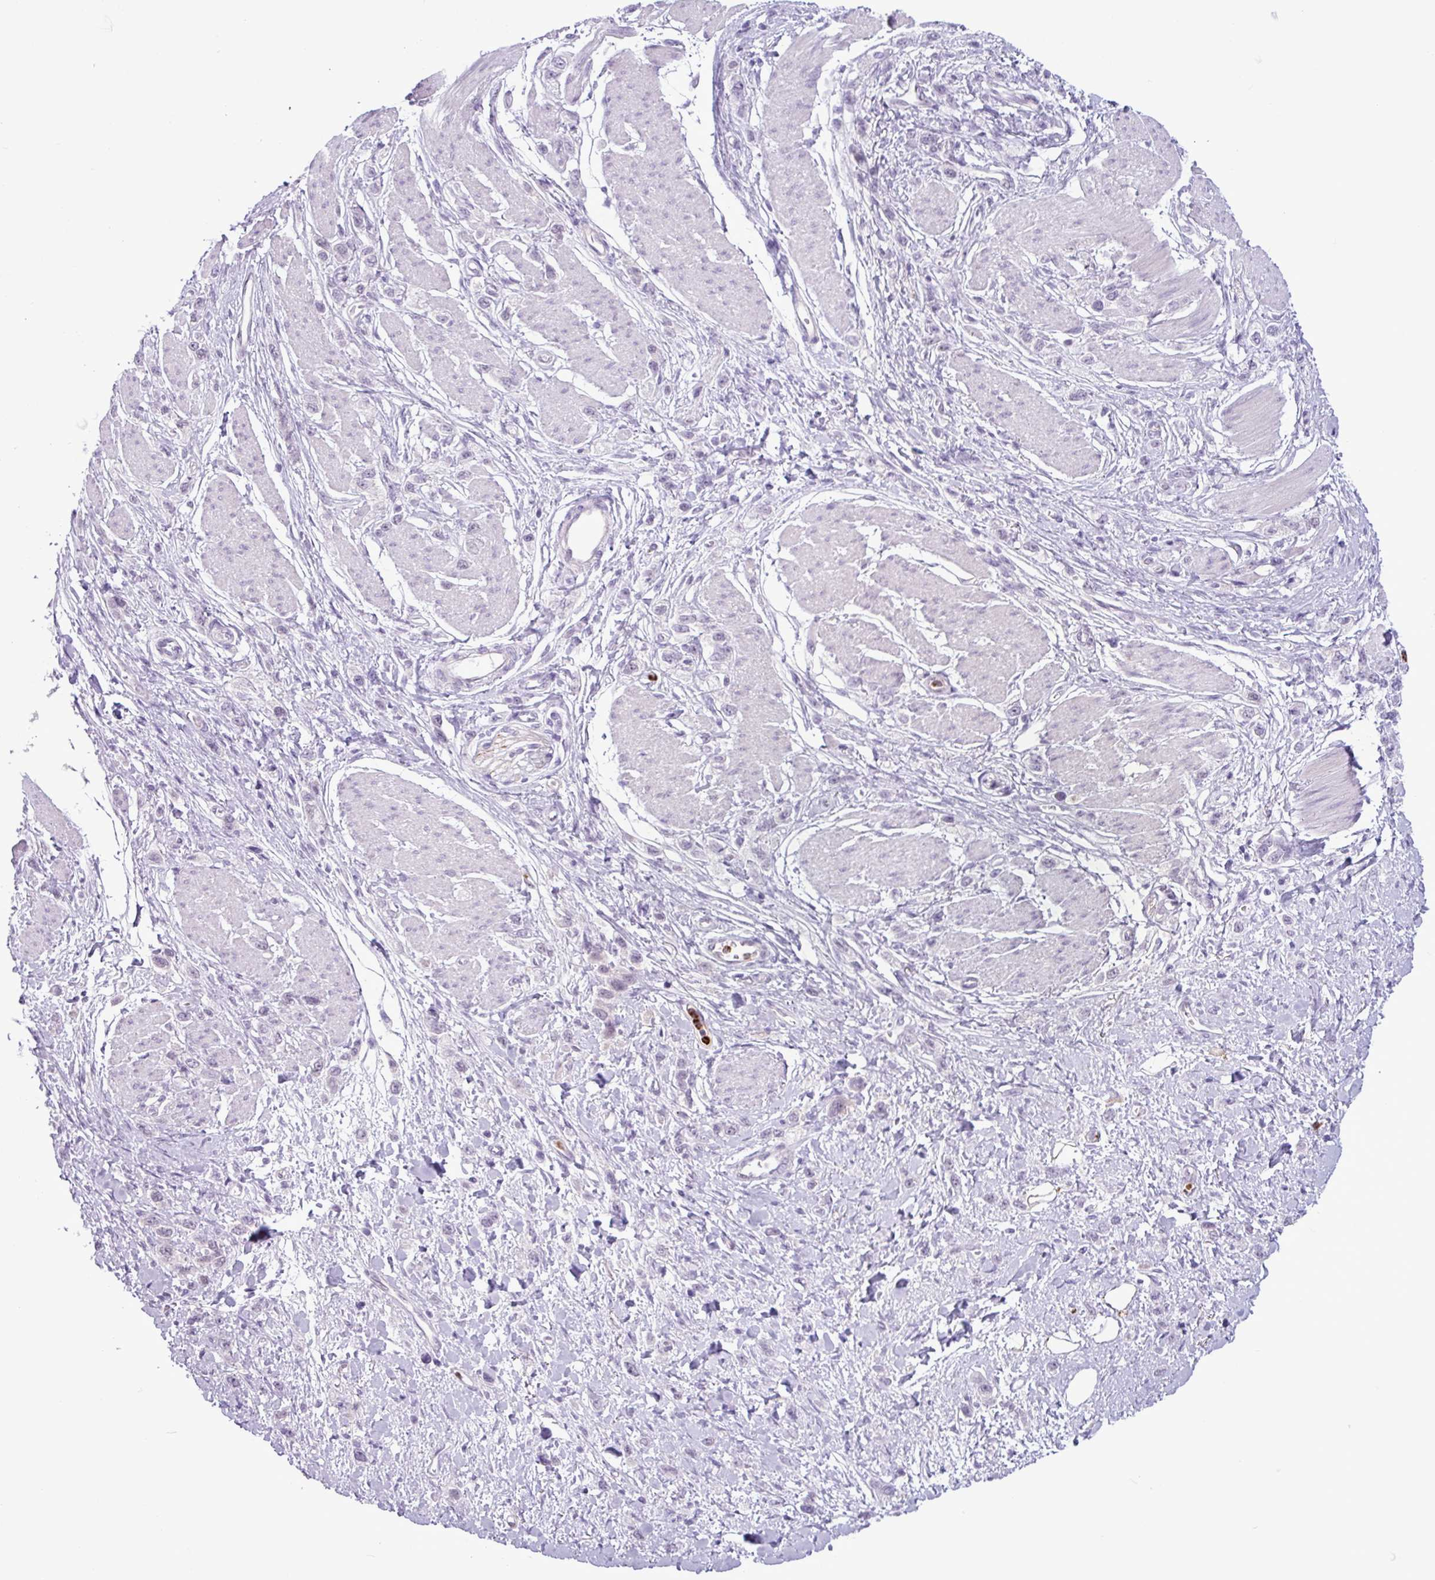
{"staining": {"intensity": "negative", "quantity": "none", "location": "none"}, "tissue": "stomach cancer", "cell_type": "Tumor cells", "image_type": "cancer", "snomed": [{"axis": "morphology", "description": "Adenocarcinoma, NOS"}, {"axis": "topography", "description": "Stomach"}], "caption": "An image of stomach cancer stained for a protein displays no brown staining in tumor cells.", "gene": "TMEM178A", "patient": {"sex": "female", "age": 65}}